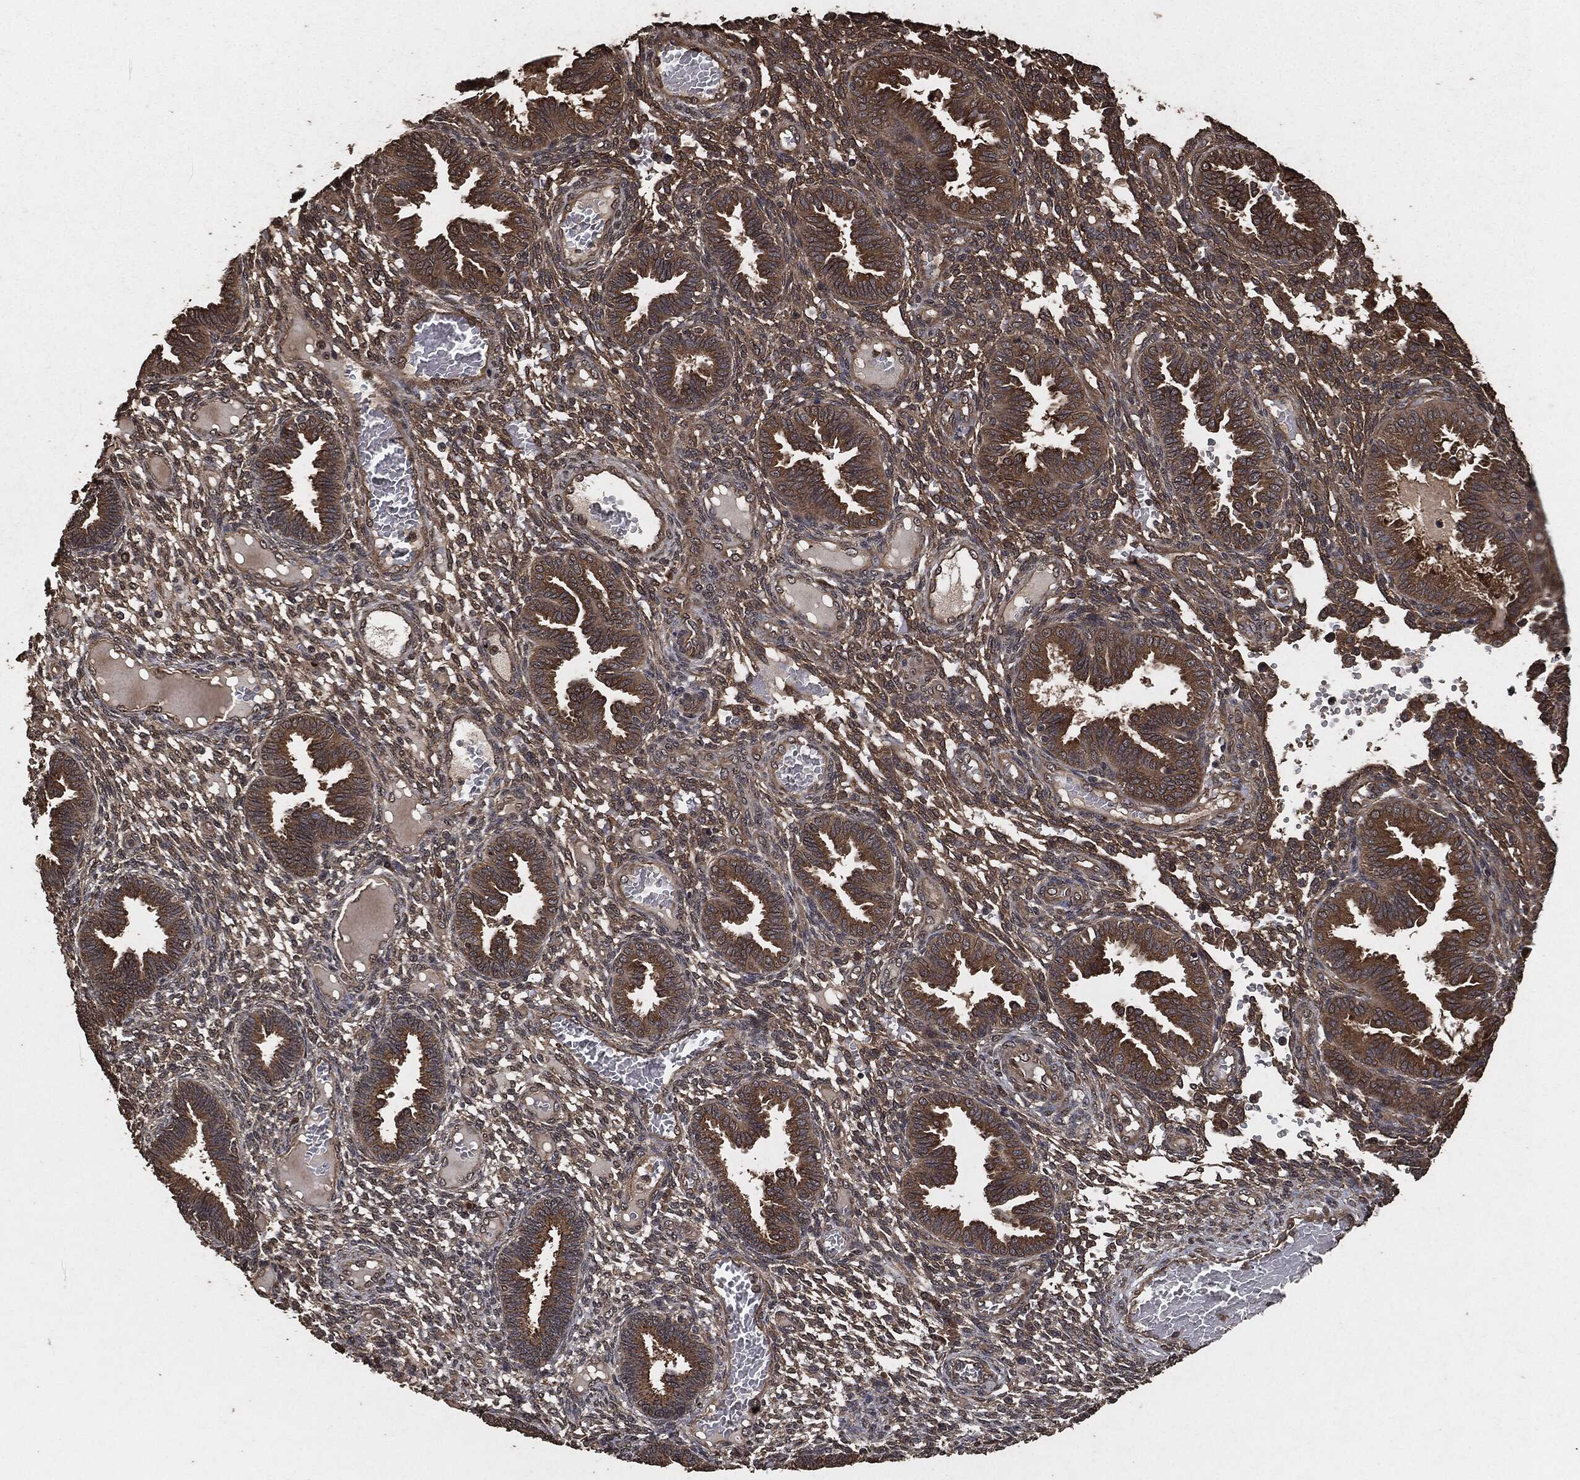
{"staining": {"intensity": "weak", "quantity": "25%-75%", "location": "cytoplasmic/membranous"}, "tissue": "endometrium", "cell_type": "Cells in endometrial stroma", "image_type": "normal", "snomed": [{"axis": "morphology", "description": "Normal tissue, NOS"}, {"axis": "topography", "description": "Endometrium"}], "caption": "Weak cytoplasmic/membranous positivity is seen in about 25%-75% of cells in endometrial stroma in benign endometrium.", "gene": "AKT1S1", "patient": {"sex": "female", "age": 42}}